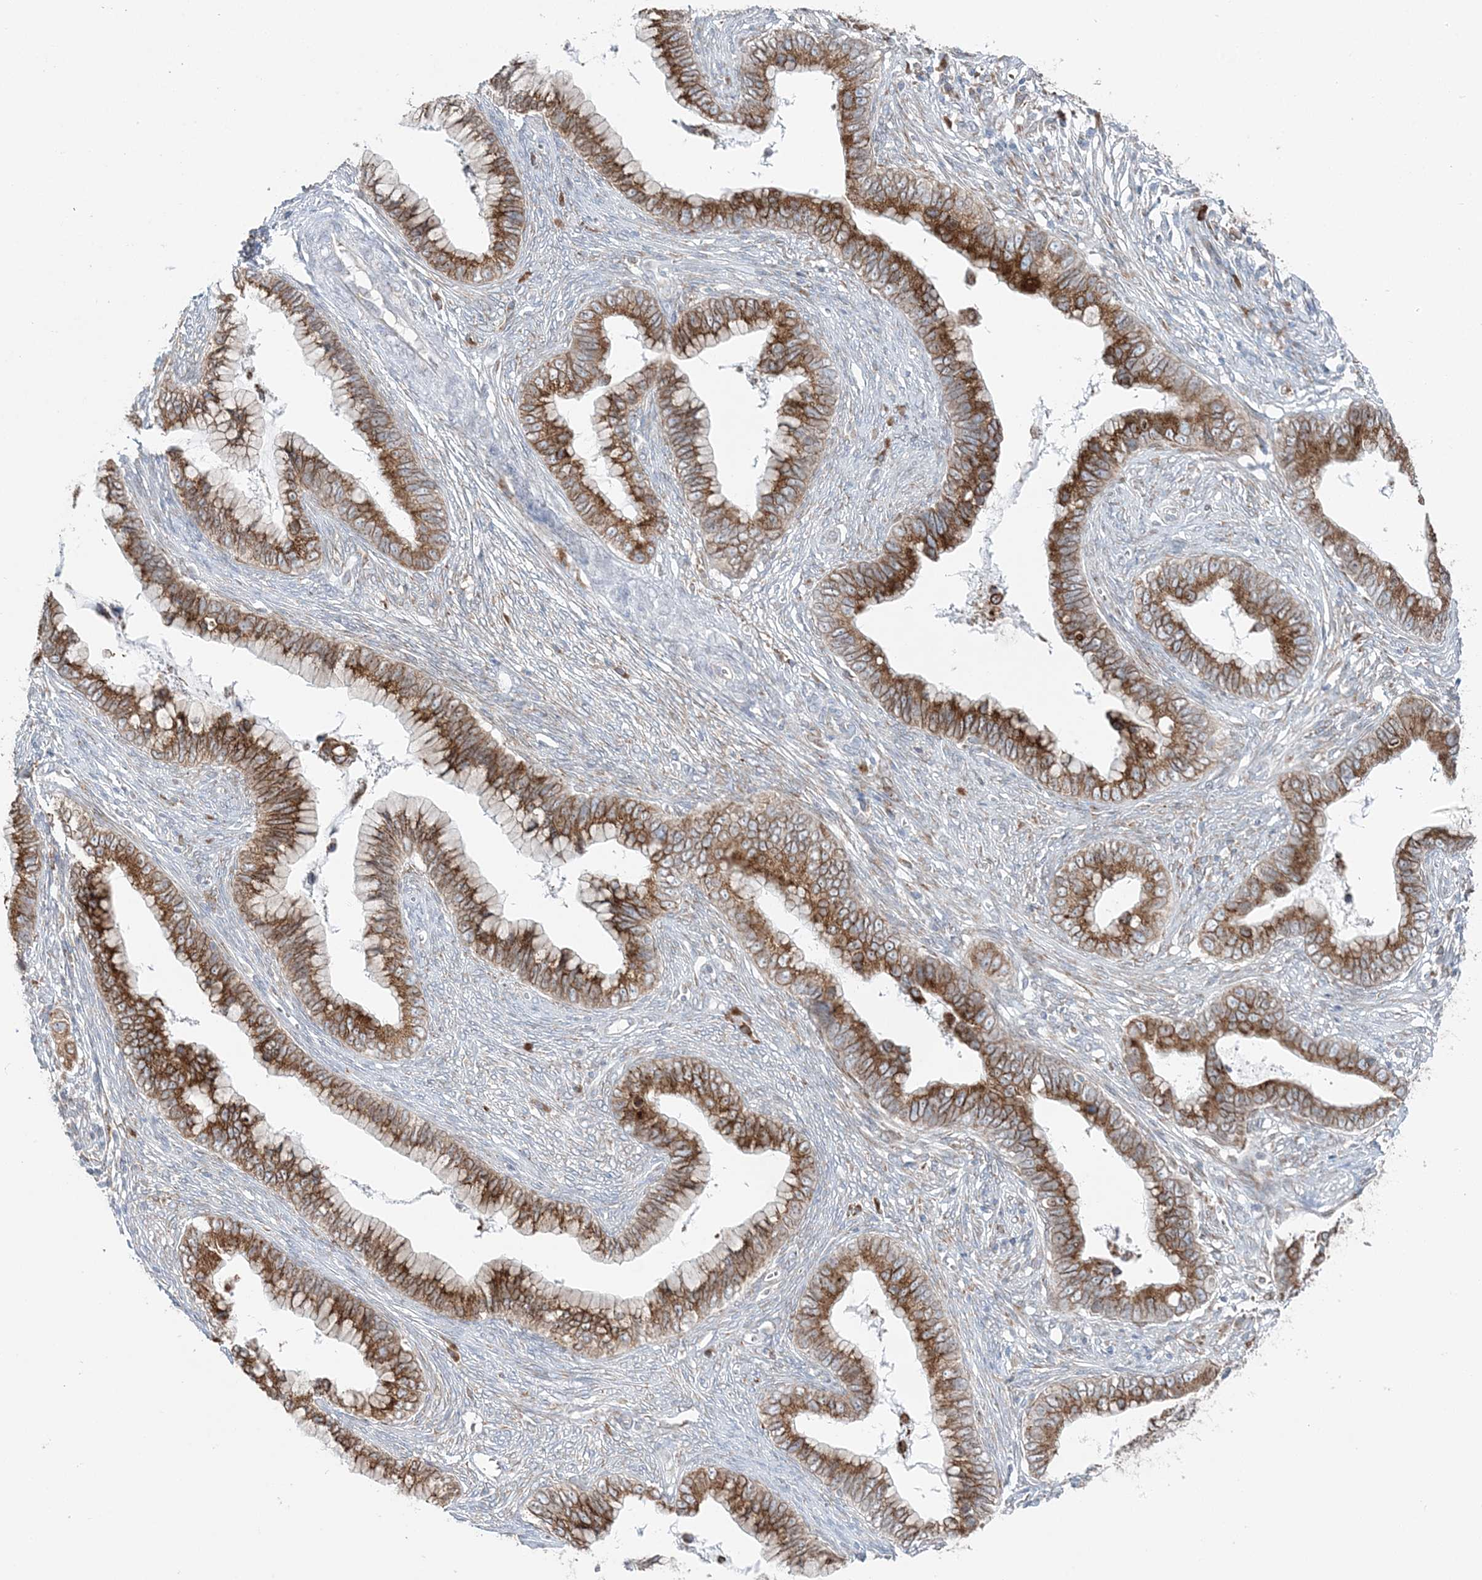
{"staining": {"intensity": "moderate", "quantity": ">75%", "location": "cytoplasmic/membranous"}, "tissue": "cervical cancer", "cell_type": "Tumor cells", "image_type": "cancer", "snomed": [{"axis": "morphology", "description": "Adenocarcinoma, NOS"}, {"axis": "topography", "description": "Cervix"}], "caption": "This micrograph exhibits IHC staining of adenocarcinoma (cervical), with medium moderate cytoplasmic/membranous staining in about >75% of tumor cells.", "gene": "TMED10", "patient": {"sex": "female", "age": 44}}